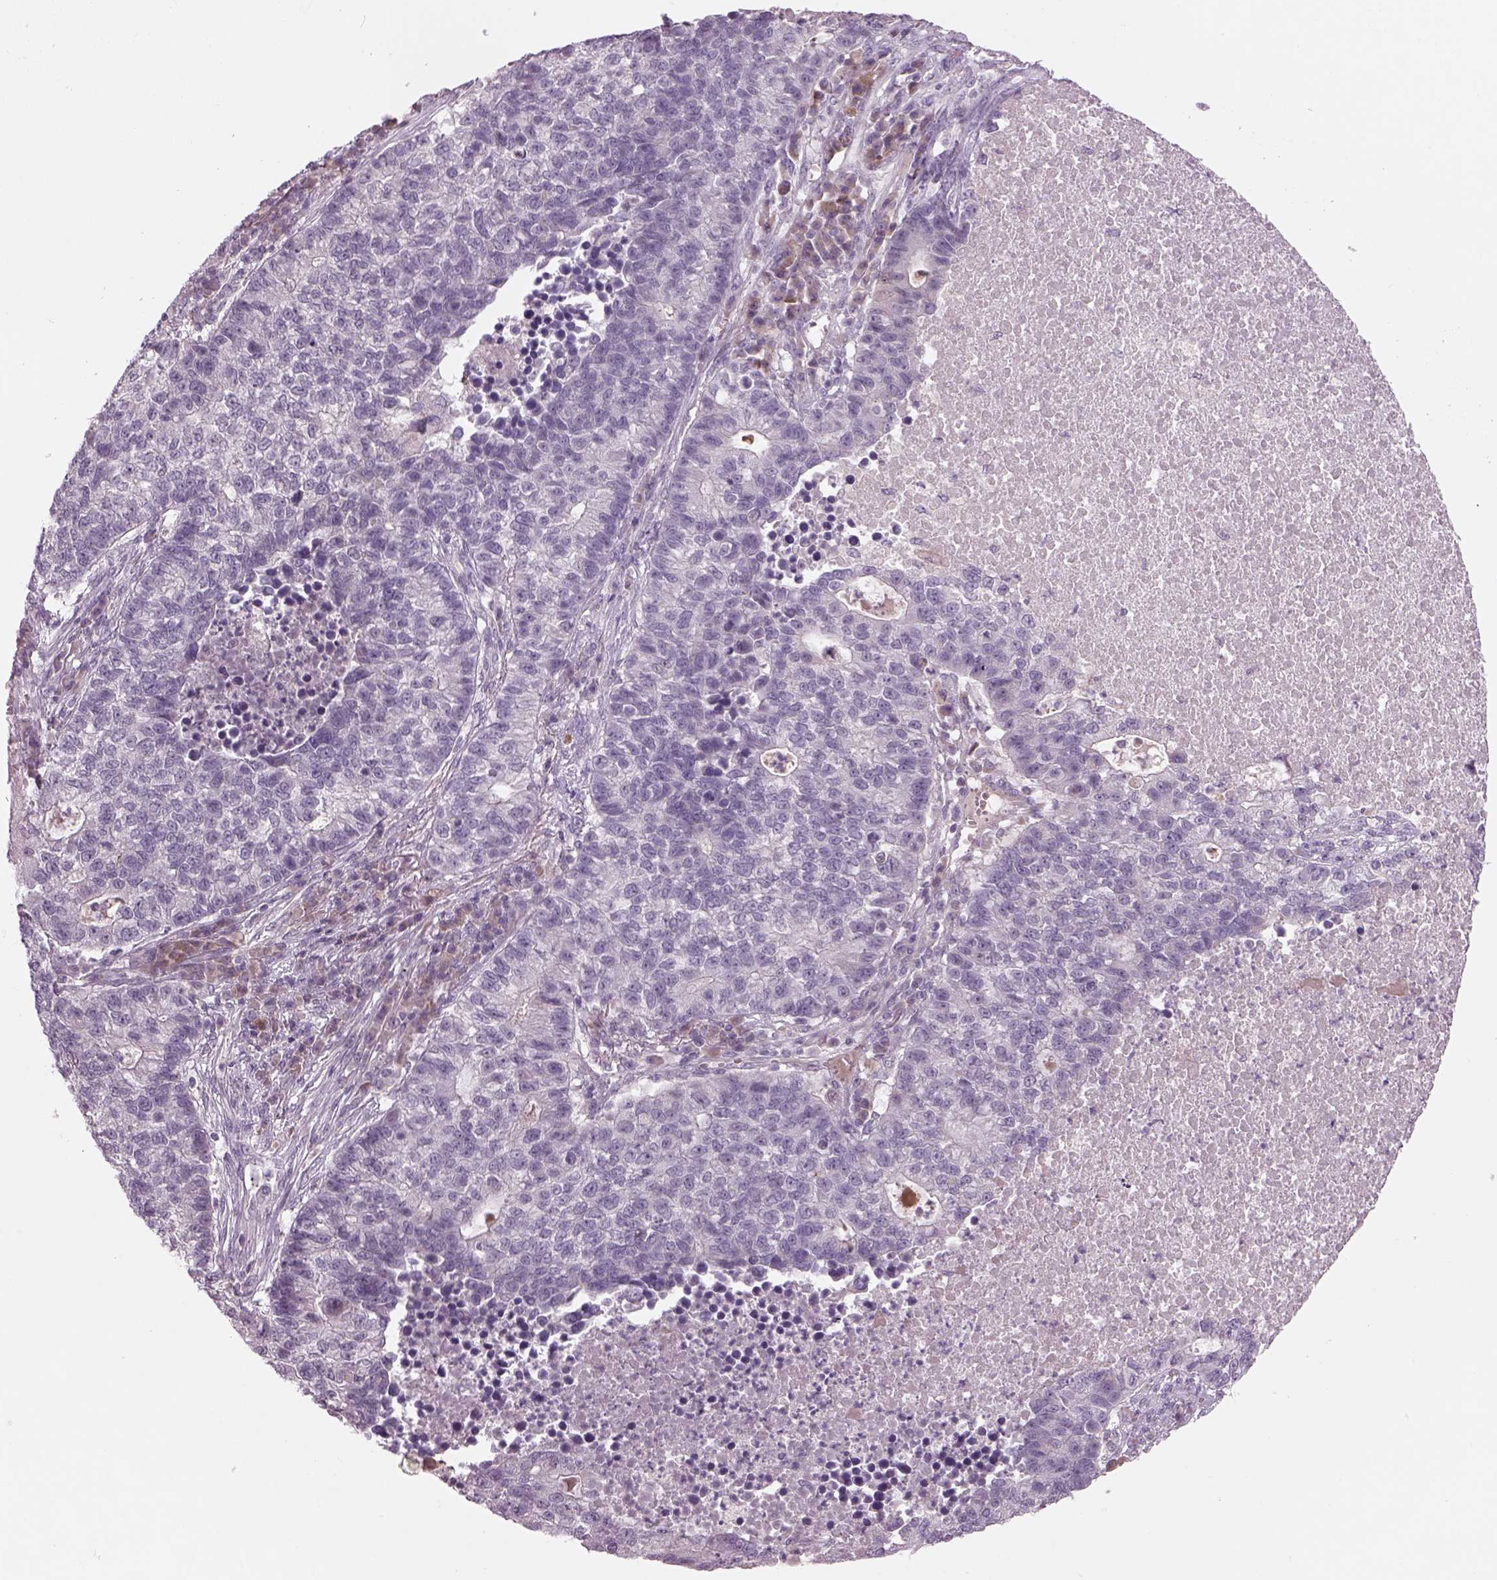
{"staining": {"intensity": "negative", "quantity": "none", "location": "none"}, "tissue": "lung cancer", "cell_type": "Tumor cells", "image_type": "cancer", "snomed": [{"axis": "morphology", "description": "Adenocarcinoma, NOS"}, {"axis": "topography", "description": "Lung"}], "caption": "DAB (3,3'-diaminobenzidine) immunohistochemical staining of human lung cancer (adenocarcinoma) displays no significant expression in tumor cells.", "gene": "PENK", "patient": {"sex": "male", "age": 57}}